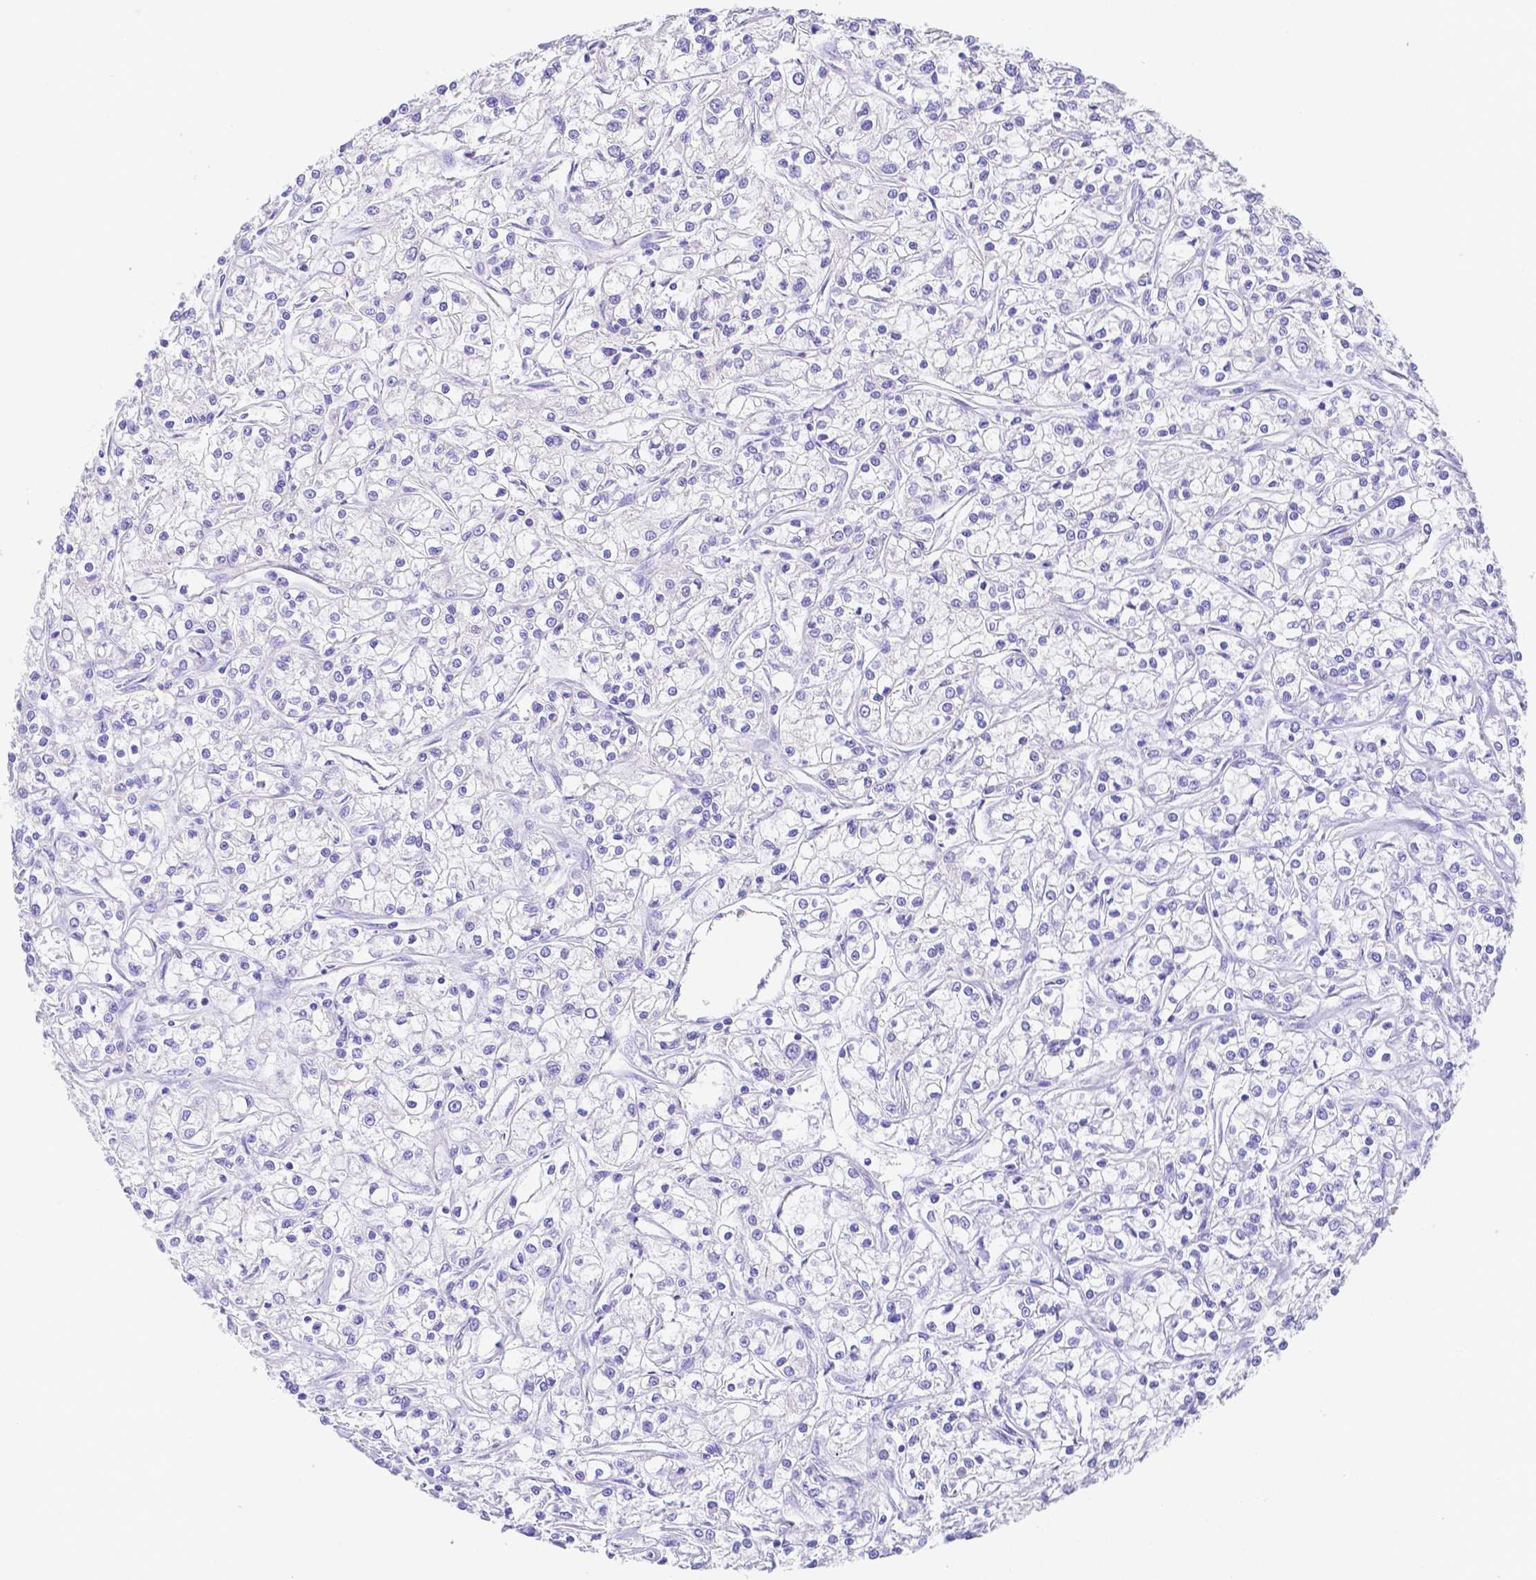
{"staining": {"intensity": "negative", "quantity": "none", "location": "none"}, "tissue": "renal cancer", "cell_type": "Tumor cells", "image_type": "cancer", "snomed": [{"axis": "morphology", "description": "Adenocarcinoma, NOS"}, {"axis": "topography", "description": "Kidney"}], "caption": "The IHC image has no significant staining in tumor cells of adenocarcinoma (renal) tissue. (DAB IHC visualized using brightfield microscopy, high magnification).", "gene": "ZG16B", "patient": {"sex": "female", "age": 59}}